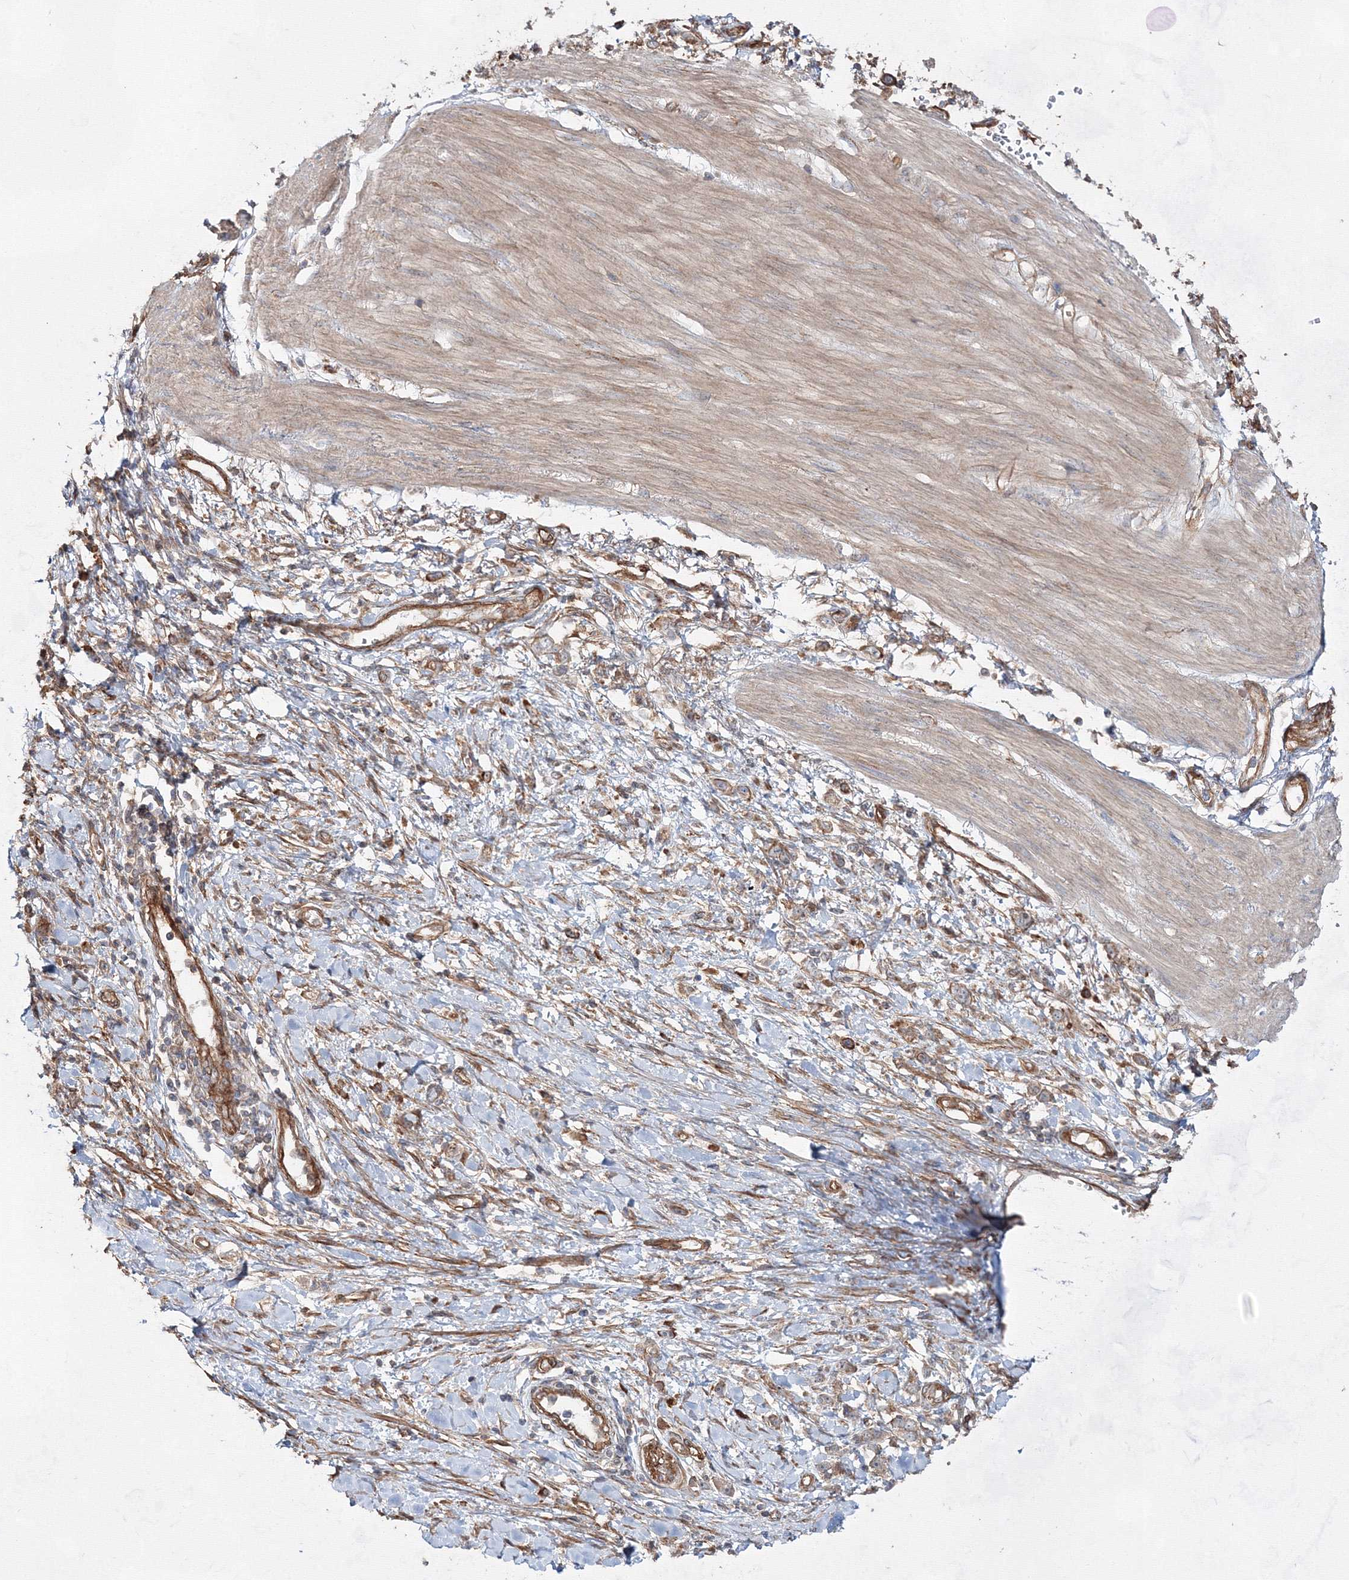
{"staining": {"intensity": "weak", "quantity": ">75%", "location": "cytoplasmic/membranous"}, "tissue": "stomach cancer", "cell_type": "Tumor cells", "image_type": "cancer", "snomed": [{"axis": "morphology", "description": "Adenocarcinoma, NOS"}, {"axis": "topography", "description": "Stomach"}], "caption": "Tumor cells exhibit low levels of weak cytoplasmic/membranous staining in about >75% of cells in stomach cancer.", "gene": "EXOC6", "patient": {"sex": "female", "age": 76}}